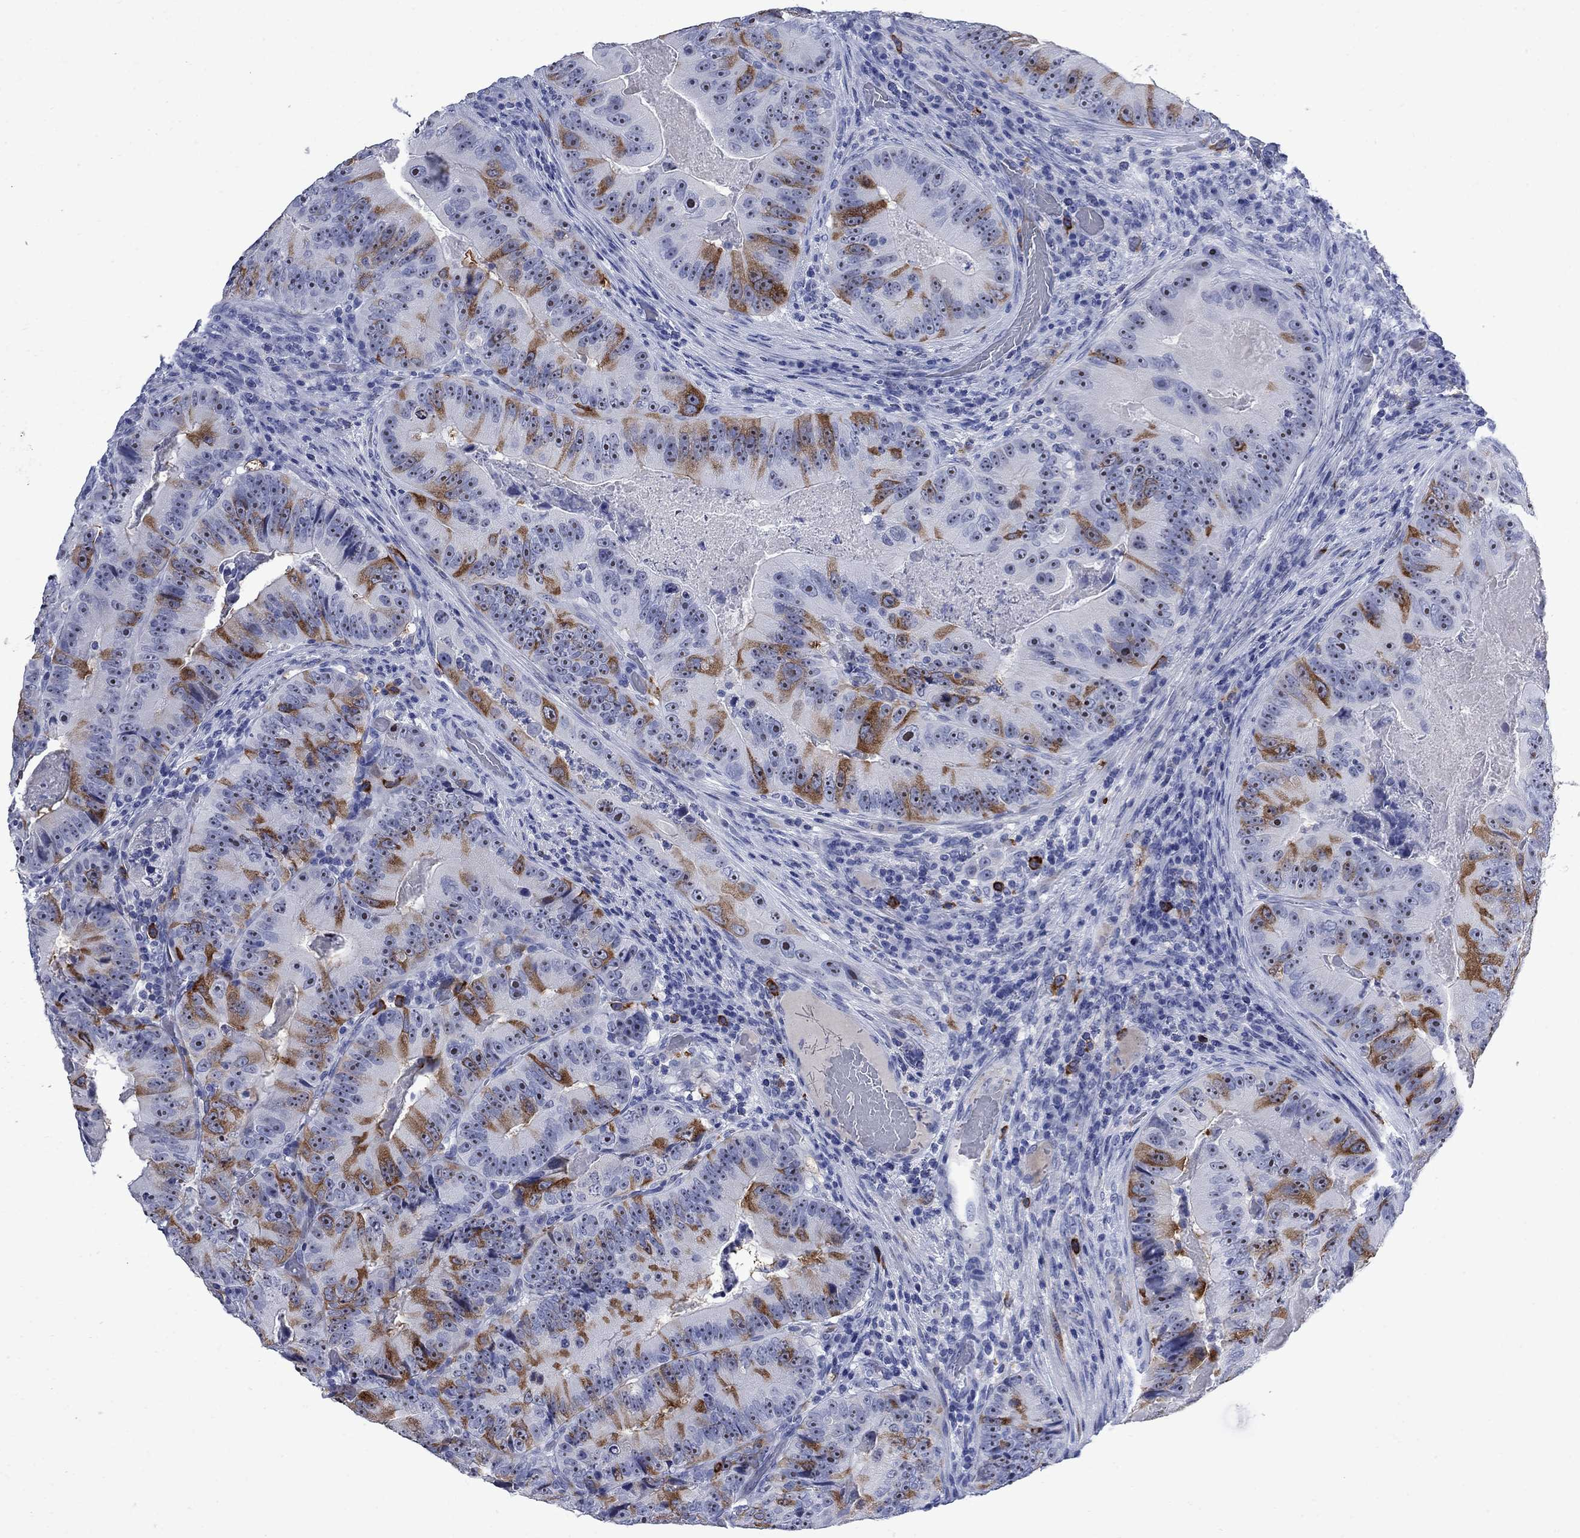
{"staining": {"intensity": "strong", "quantity": "25%-75%", "location": "cytoplasmic/membranous"}, "tissue": "colorectal cancer", "cell_type": "Tumor cells", "image_type": "cancer", "snomed": [{"axis": "morphology", "description": "Adenocarcinoma, NOS"}, {"axis": "topography", "description": "Colon"}], "caption": "Tumor cells reveal high levels of strong cytoplasmic/membranous staining in approximately 25%-75% of cells in human colorectal adenocarcinoma.", "gene": "TACC3", "patient": {"sex": "female", "age": 86}}